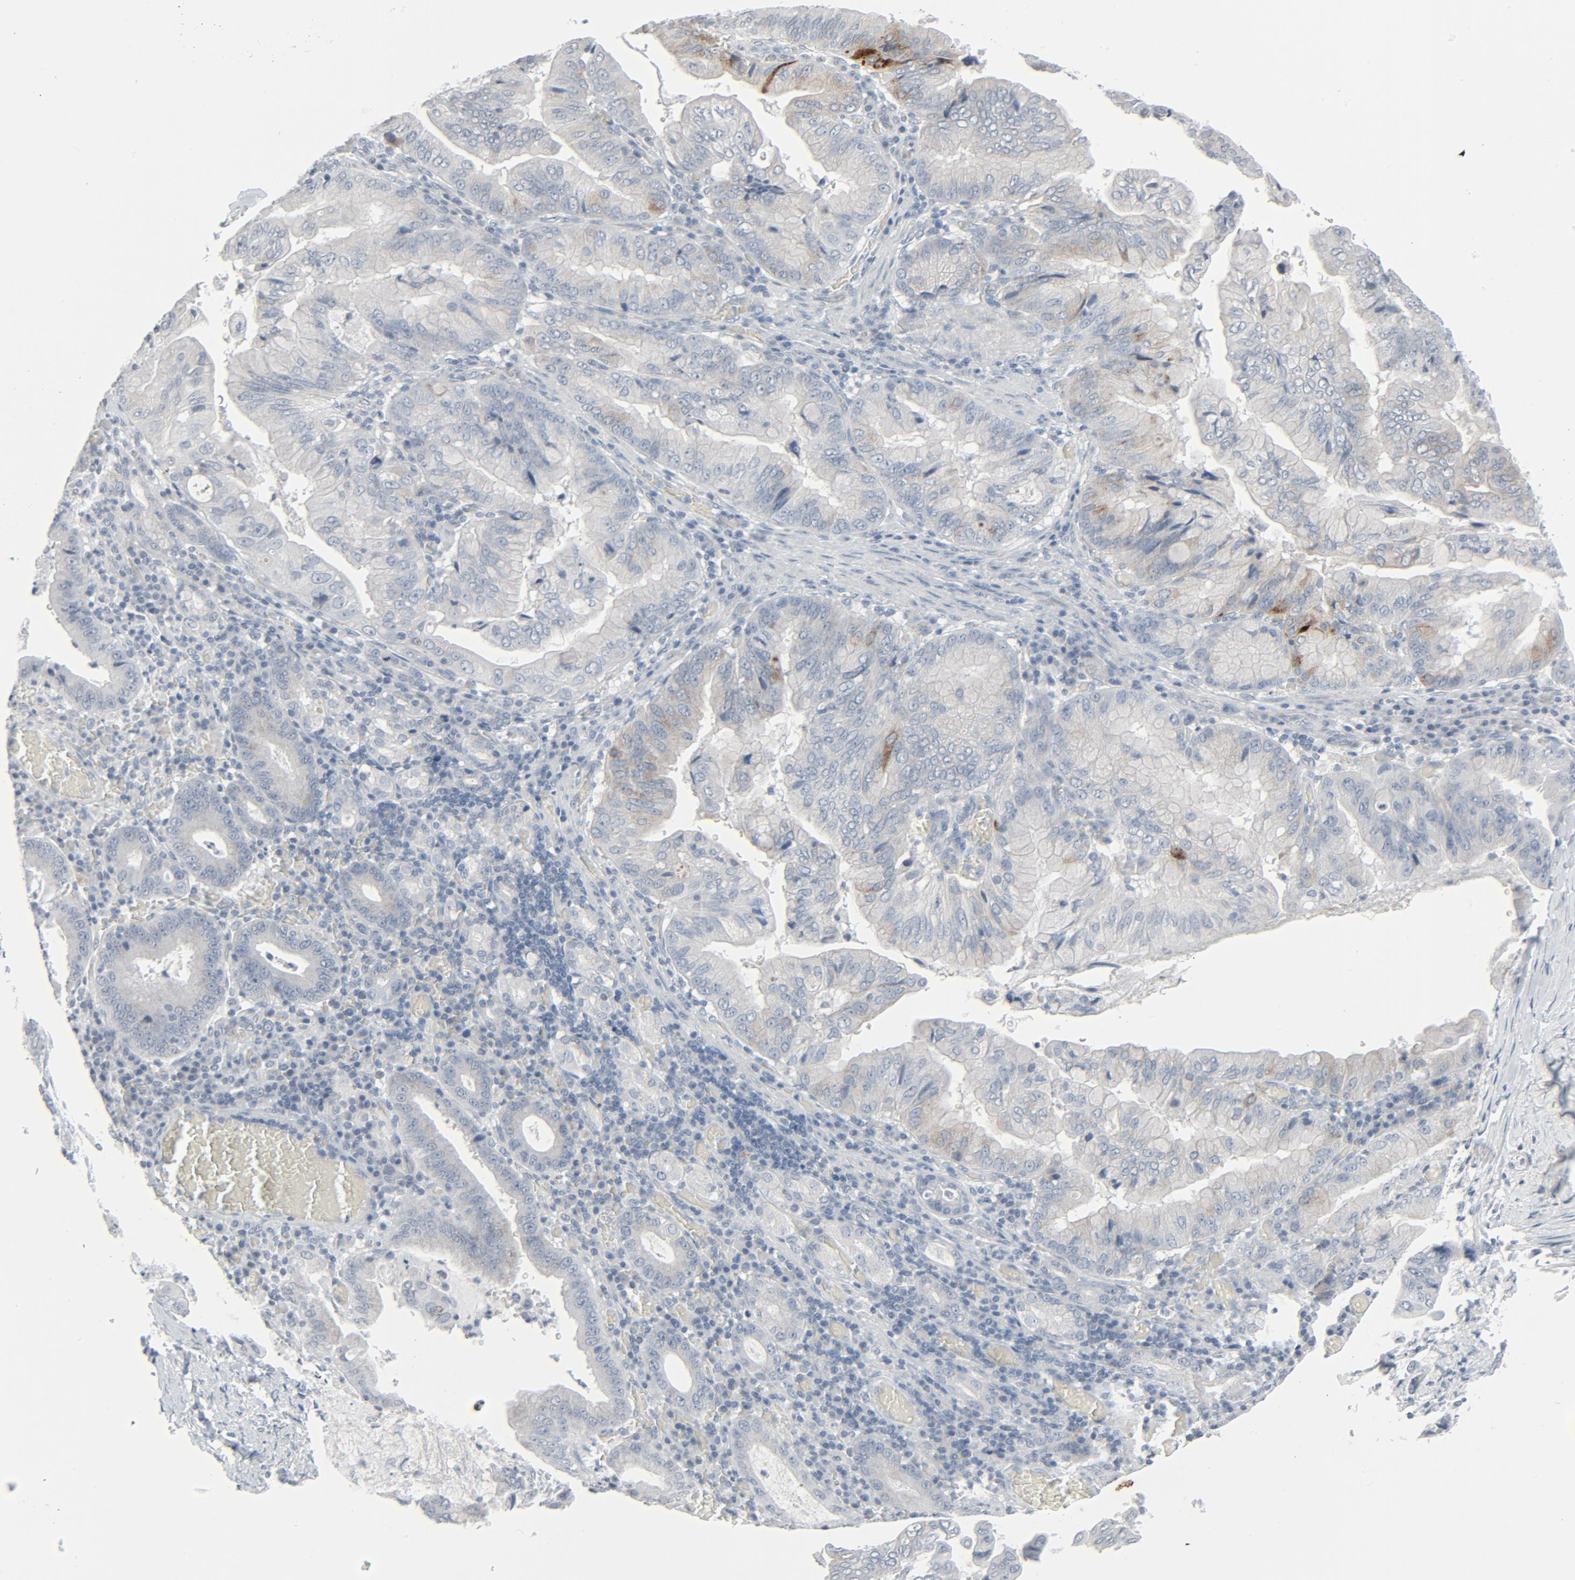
{"staining": {"intensity": "weak", "quantity": "<25%", "location": "cytoplasmic/membranous"}, "tissue": "stomach cancer", "cell_type": "Tumor cells", "image_type": "cancer", "snomed": [{"axis": "morphology", "description": "Adenocarcinoma, NOS"}, {"axis": "topography", "description": "Stomach, upper"}], "caption": "An IHC micrograph of adenocarcinoma (stomach) is shown. There is no staining in tumor cells of adenocarcinoma (stomach).", "gene": "FGFR3", "patient": {"sex": "male", "age": 80}}